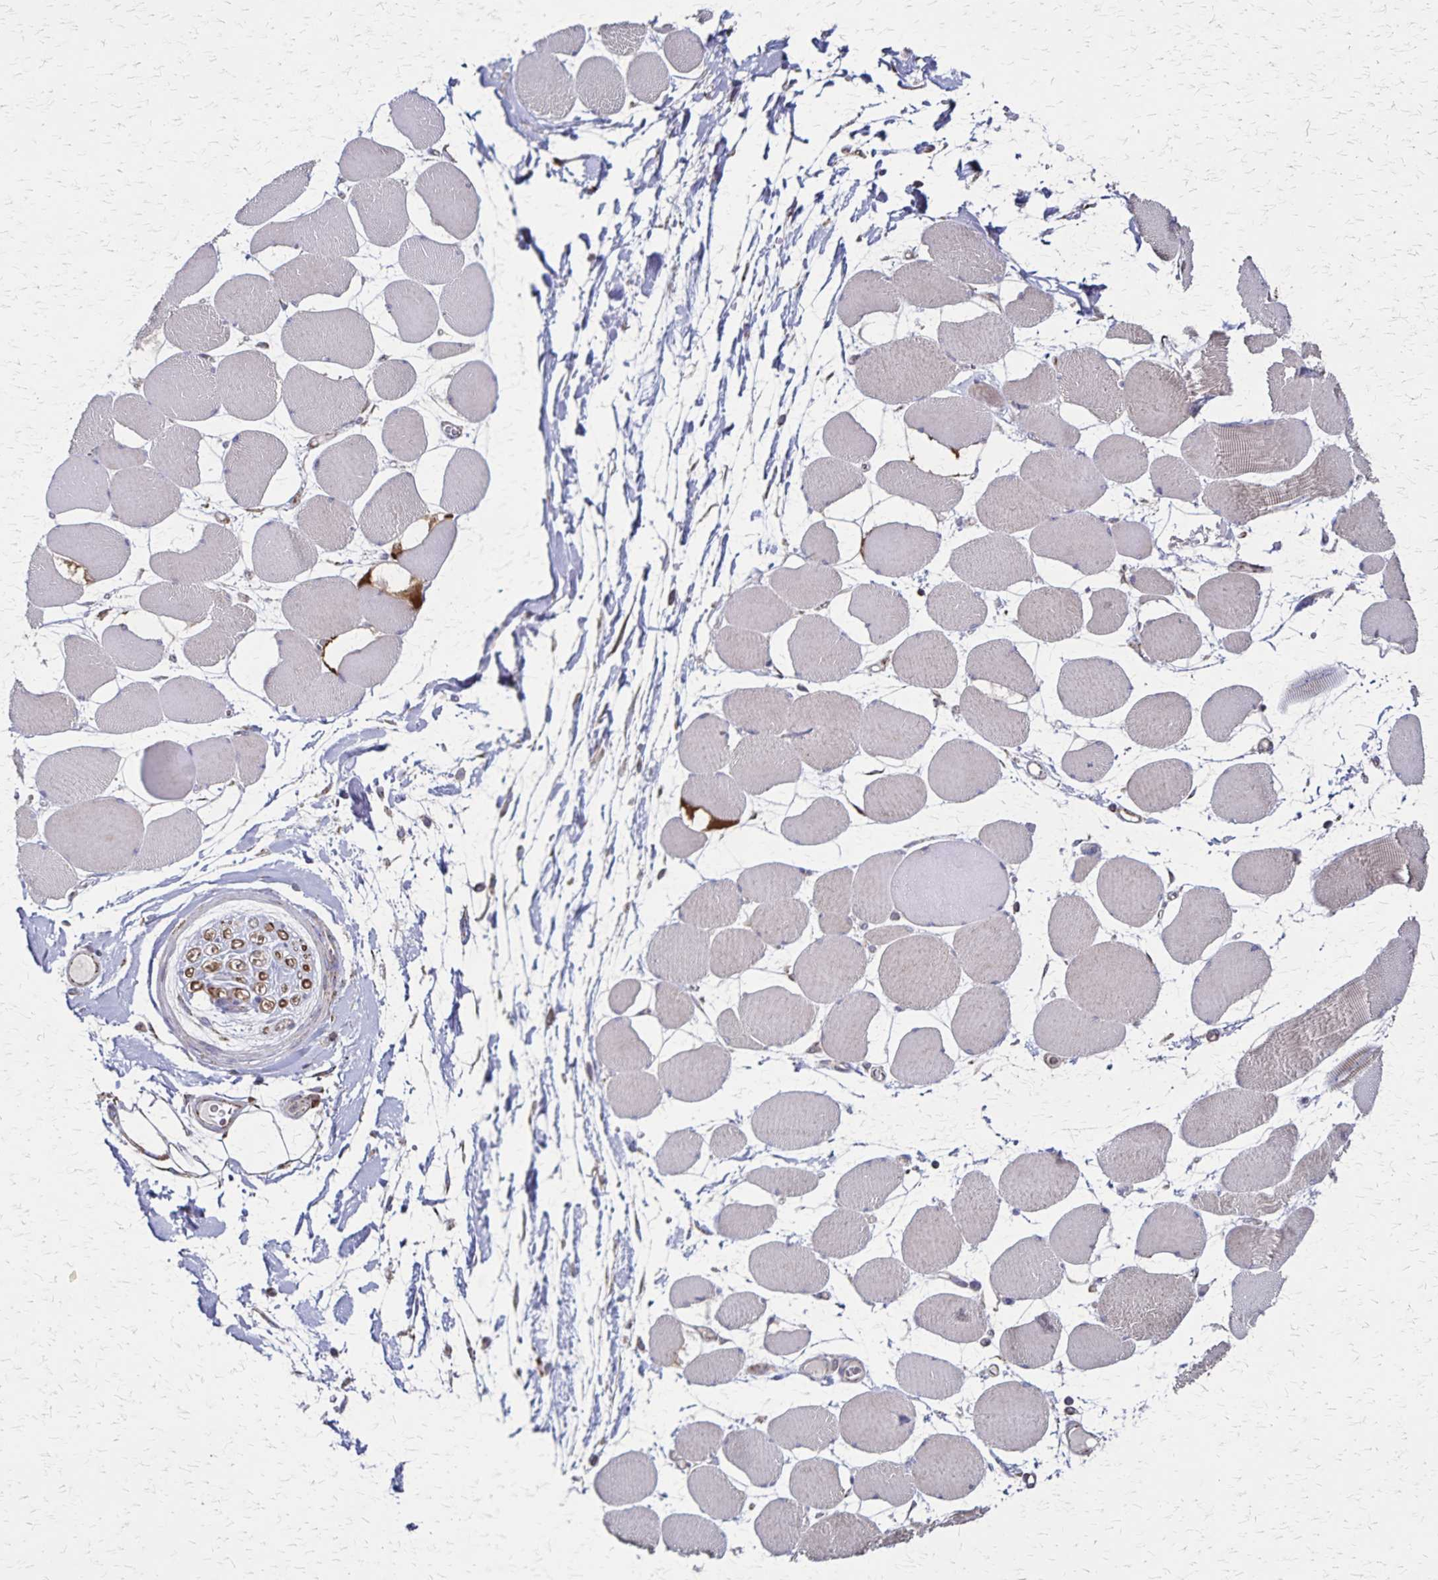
{"staining": {"intensity": "moderate", "quantity": "25%-75%", "location": "cytoplasmic/membranous"}, "tissue": "skeletal muscle", "cell_type": "Myocytes", "image_type": "normal", "snomed": [{"axis": "morphology", "description": "Normal tissue, NOS"}, {"axis": "topography", "description": "Skeletal muscle"}], "caption": "High-magnification brightfield microscopy of normal skeletal muscle stained with DAB (brown) and counterstained with hematoxylin (blue). myocytes exhibit moderate cytoplasmic/membranous expression is identified in about25%-75% of cells.", "gene": "NFS1", "patient": {"sex": "female", "age": 75}}